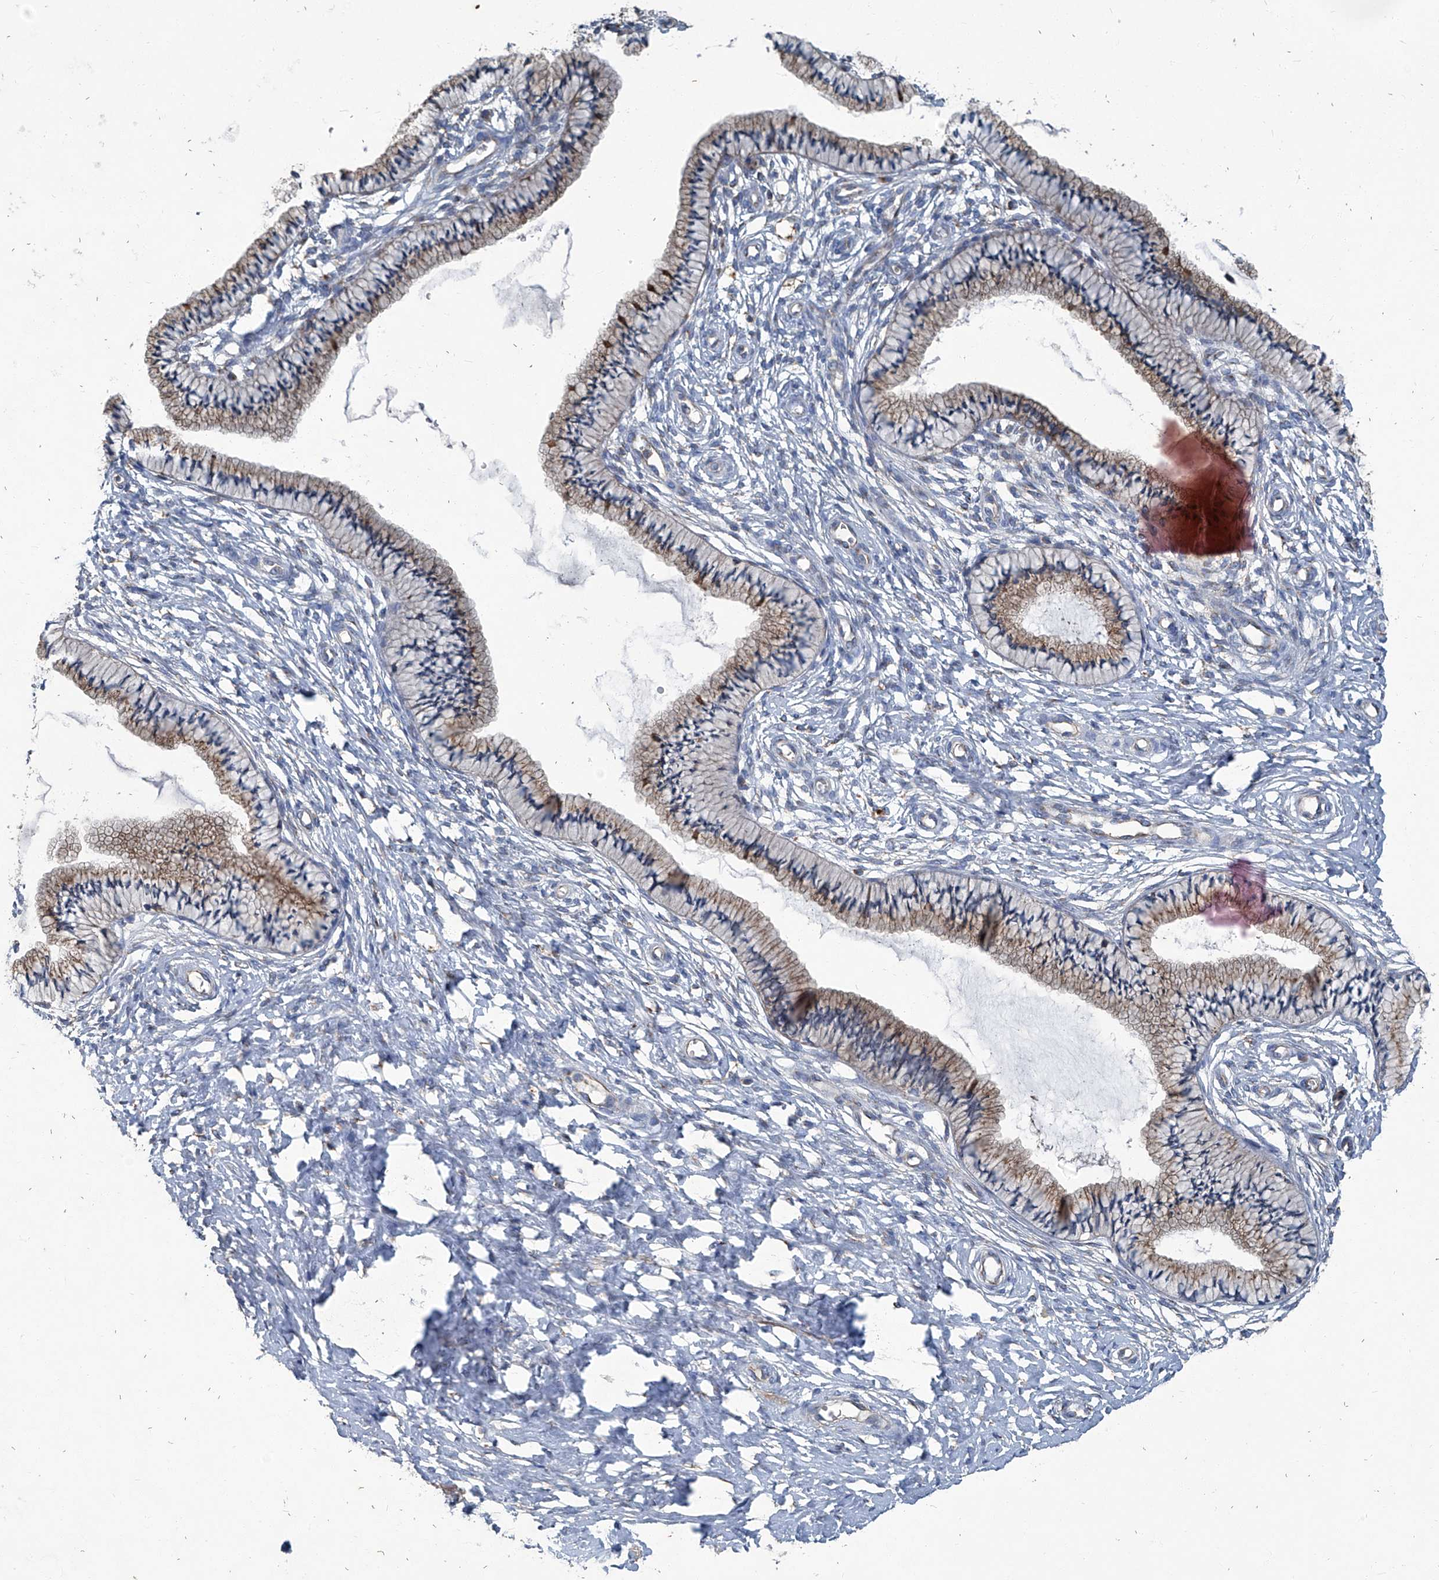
{"staining": {"intensity": "moderate", "quantity": "25%-75%", "location": "cytoplasmic/membranous"}, "tissue": "cervix", "cell_type": "Glandular cells", "image_type": "normal", "snomed": [{"axis": "morphology", "description": "Normal tissue, NOS"}, {"axis": "topography", "description": "Cervix"}], "caption": "Unremarkable cervix exhibits moderate cytoplasmic/membranous positivity in about 25%-75% of glandular cells.", "gene": "PIGH", "patient": {"sex": "female", "age": 36}}